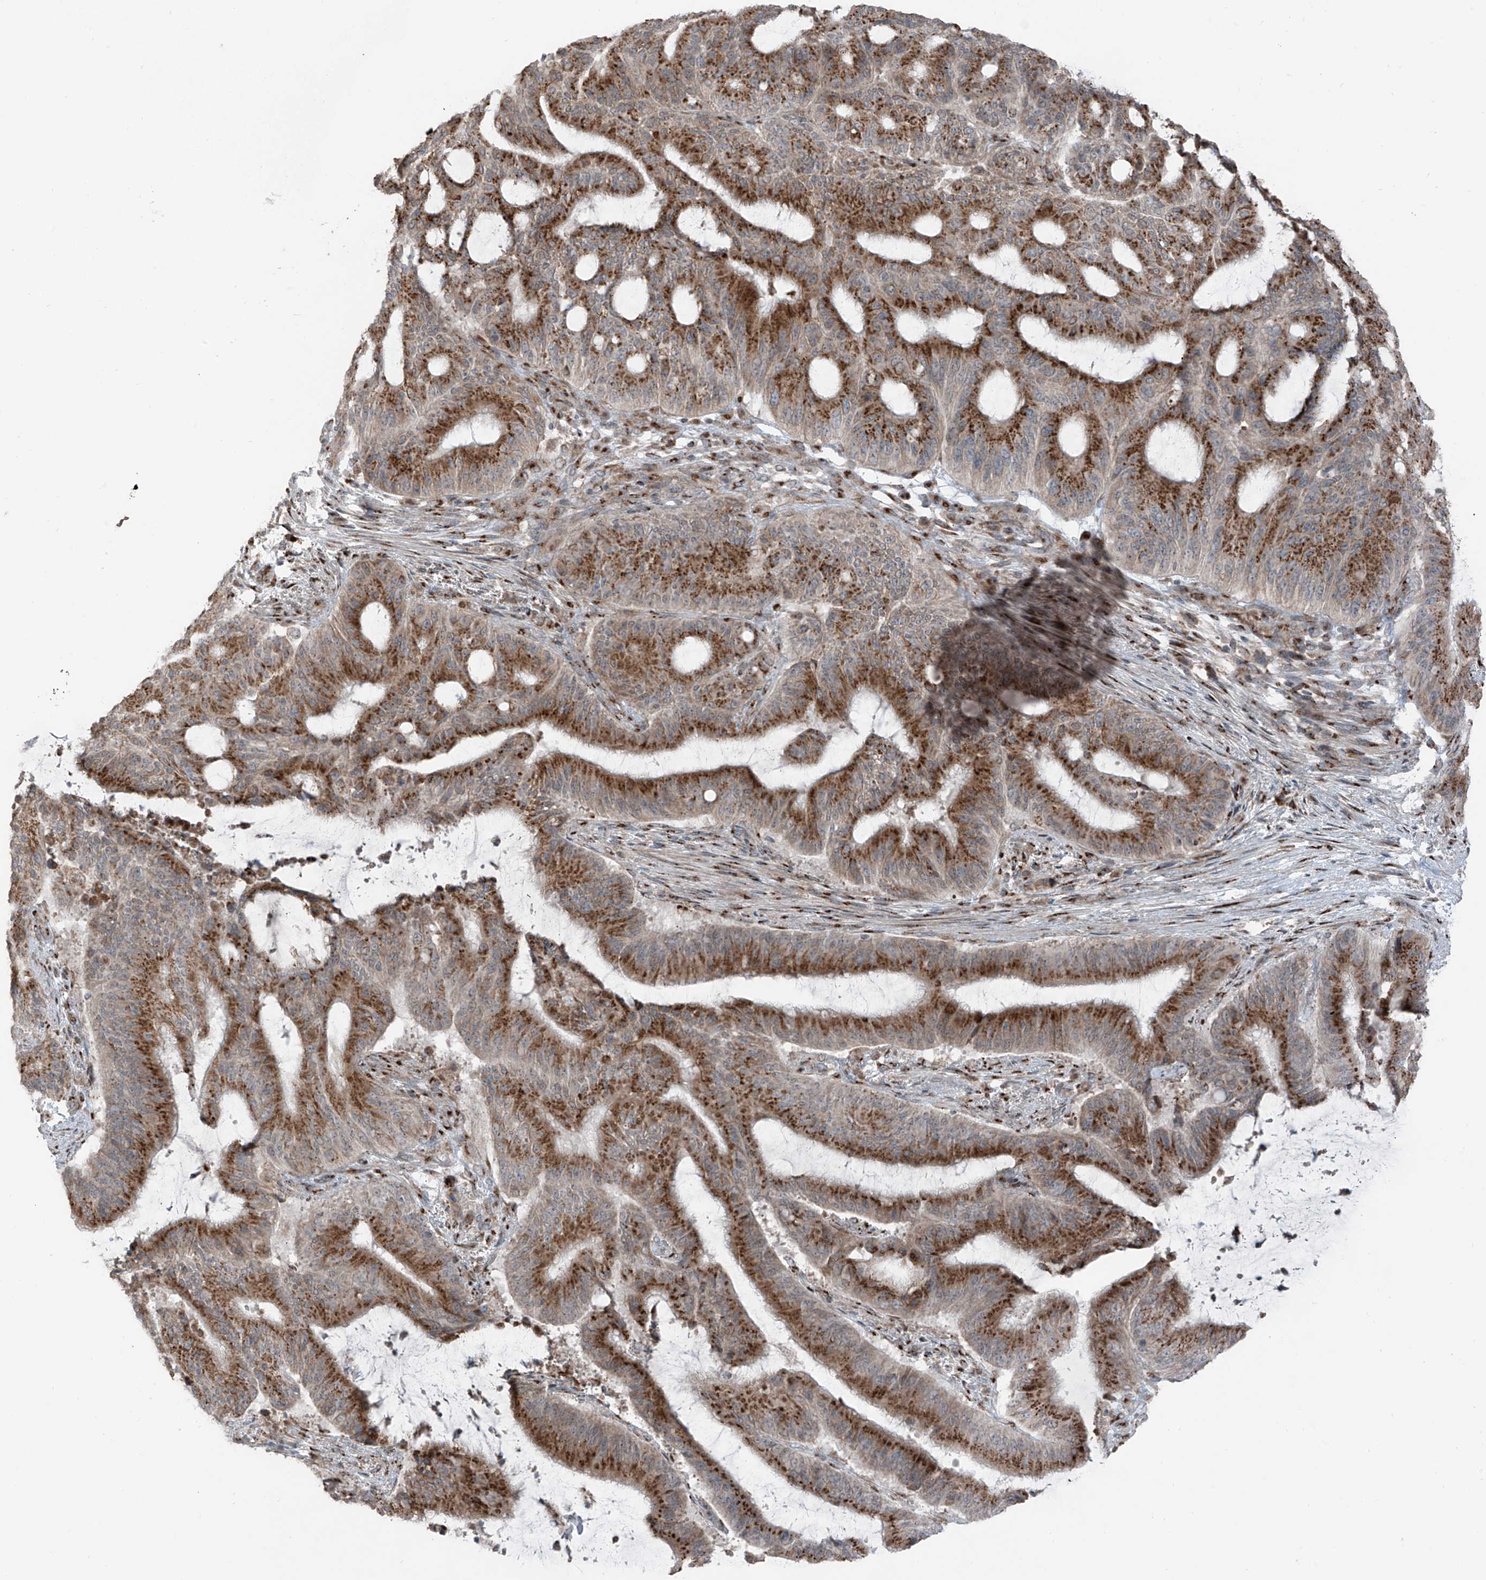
{"staining": {"intensity": "strong", "quantity": ">75%", "location": "cytoplasmic/membranous"}, "tissue": "liver cancer", "cell_type": "Tumor cells", "image_type": "cancer", "snomed": [{"axis": "morphology", "description": "Normal tissue, NOS"}, {"axis": "morphology", "description": "Cholangiocarcinoma"}, {"axis": "topography", "description": "Liver"}, {"axis": "topography", "description": "Peripheral nerve tissue"}], "caption": "Liver cholangiocarcinoma was stained to show a protein in brown. There is high levels of strong cytoplasmic/membranous staining in about >75% of tumor cells. (DAB IHC with brightfield microscopy, high magnification).", "gene": "ERLEC1", "patient": {"sex": "female", "age": 73}}